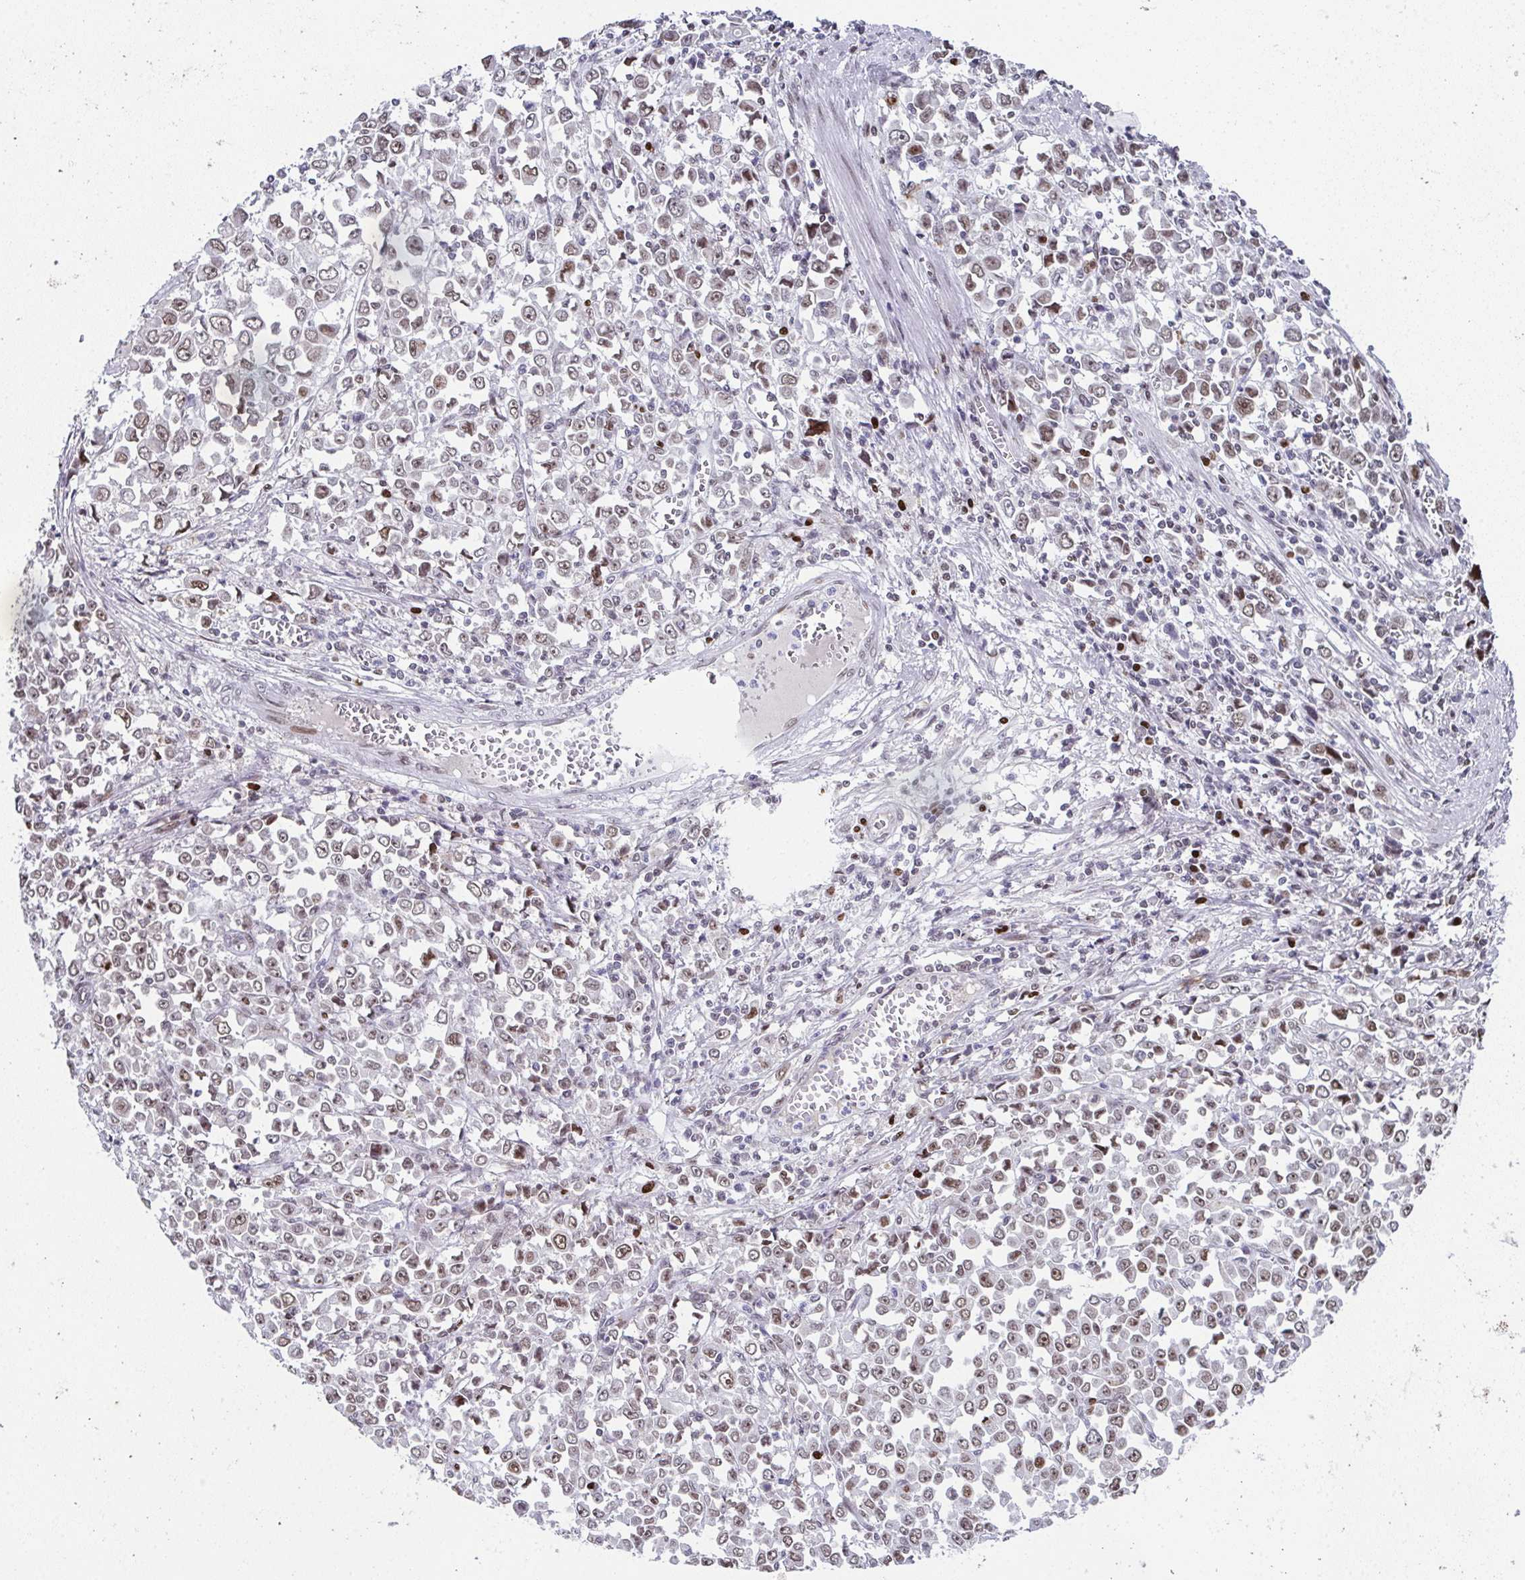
{"staining": {"intensity": "weak", "quantity": "25%-75%", "location": "nuclear"}, "tissue": "stomach cancer", "cell_type": "Tumor cells", "image_type": "cancer", "snomed": [{"axis": "morphology", "description": "Adenocarcinoma, NOS"}, {"axis": "topography", "description": "Stomach, upper"}], "caption": "A histopathology image of human stomach cancer stained for a protein demonstrates weak nuclear brown staining in tumor cells.", "gene": "RB1", "patient": {"sex": "male", "age": 70}}